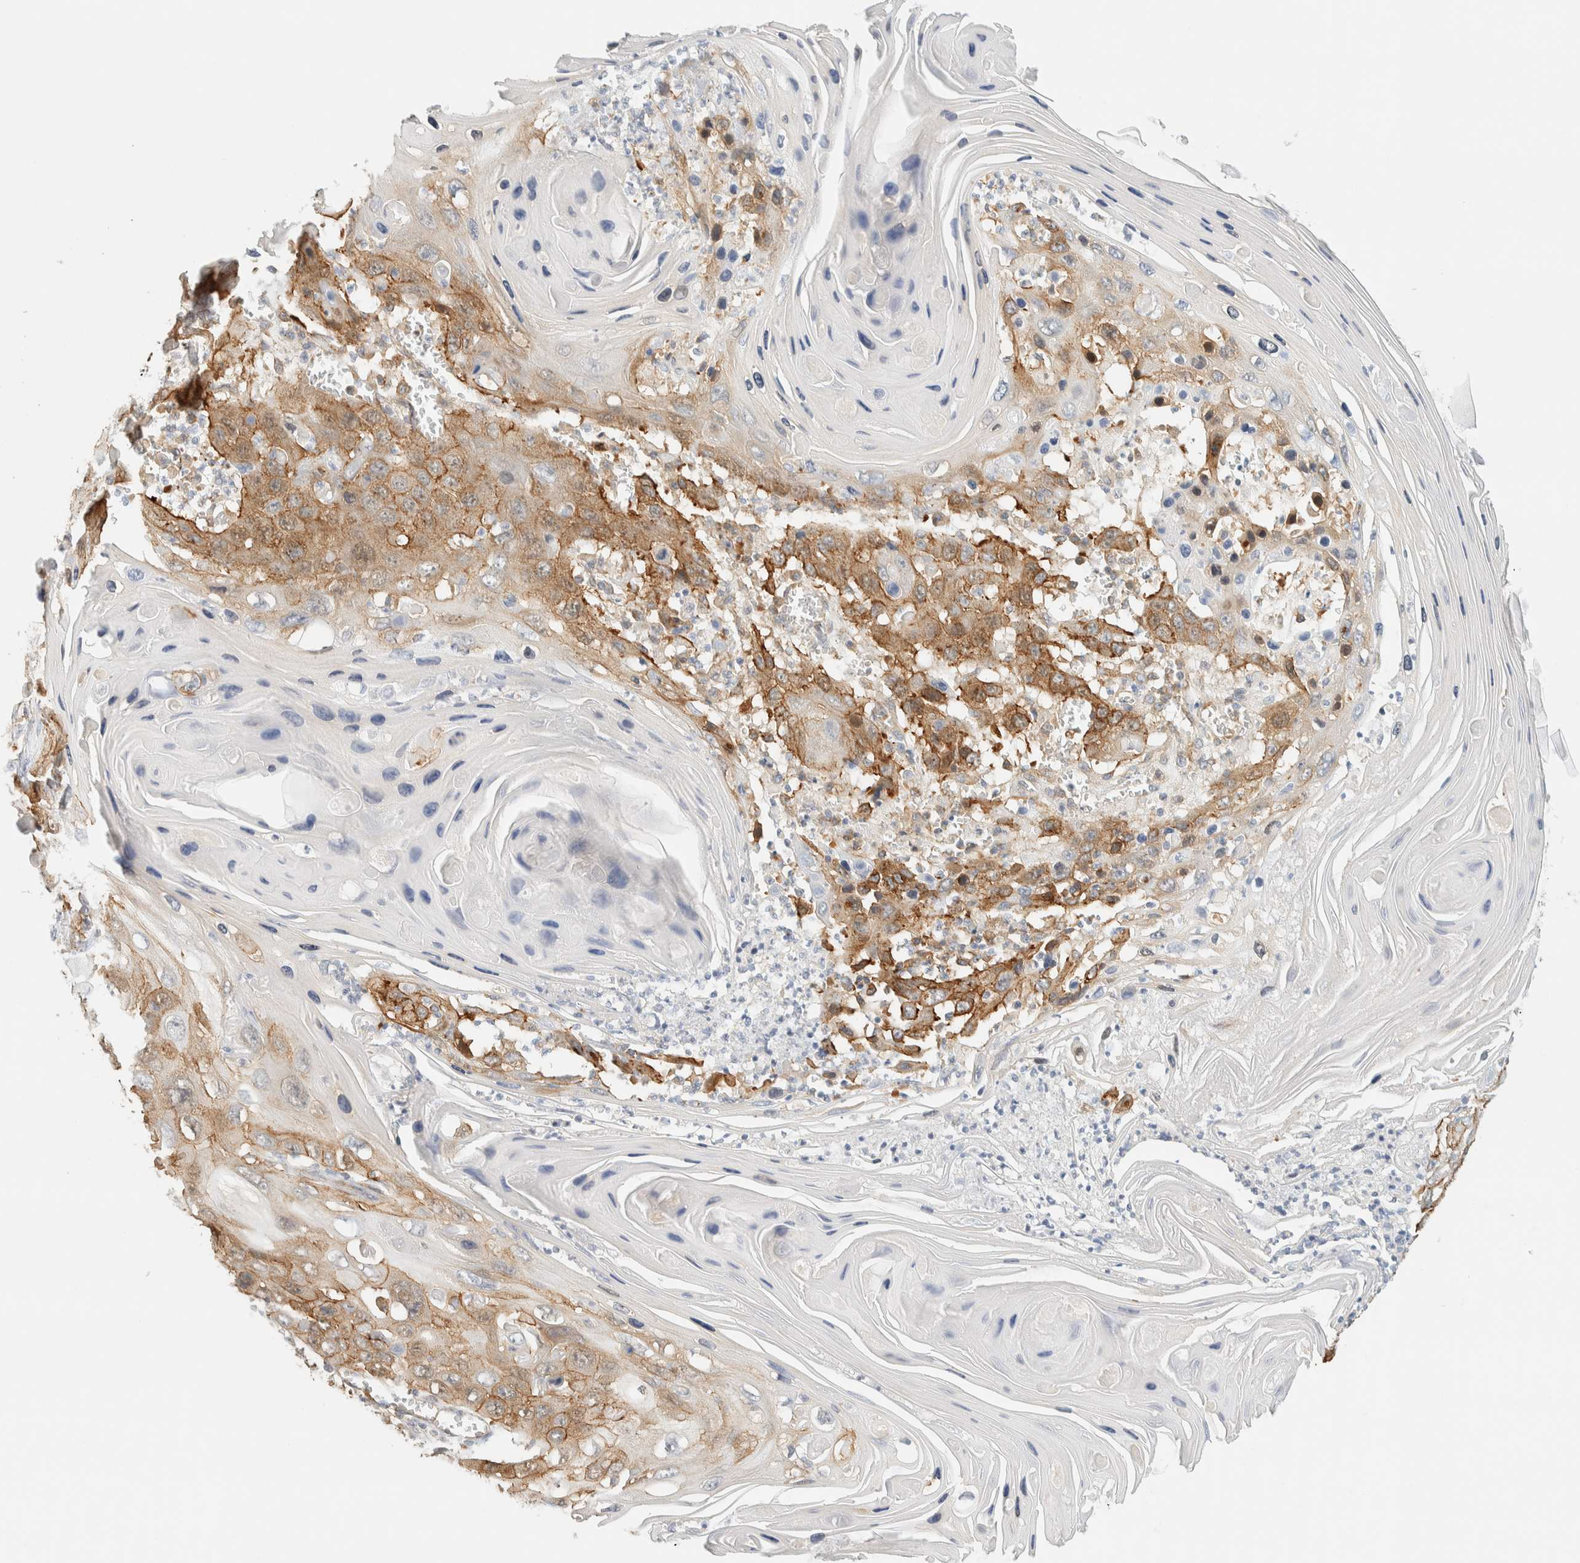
{"staining": {"intensity": "moderate", "quantity": ">75%", "location": "cytoplasmic/membranous"}, "tissue": "skin cancer", "cell_type": "Tumor cells", "image_type": "cancer", "snomed": [{"axis": "morphology", "description": "Squamous cell carcinoma, NOS"}, {"axis": "topography", "description": "Skin"}], "caption": "Skin cancer (squamous cell carcinoma) tissue demonstrates moderate cytoplasmic/membranous positivity in about >75% of tumor cells, visualized by immunohistochemistry.", "gene": "LIMA1", "patient": {"sex": "male", "age": 55}}